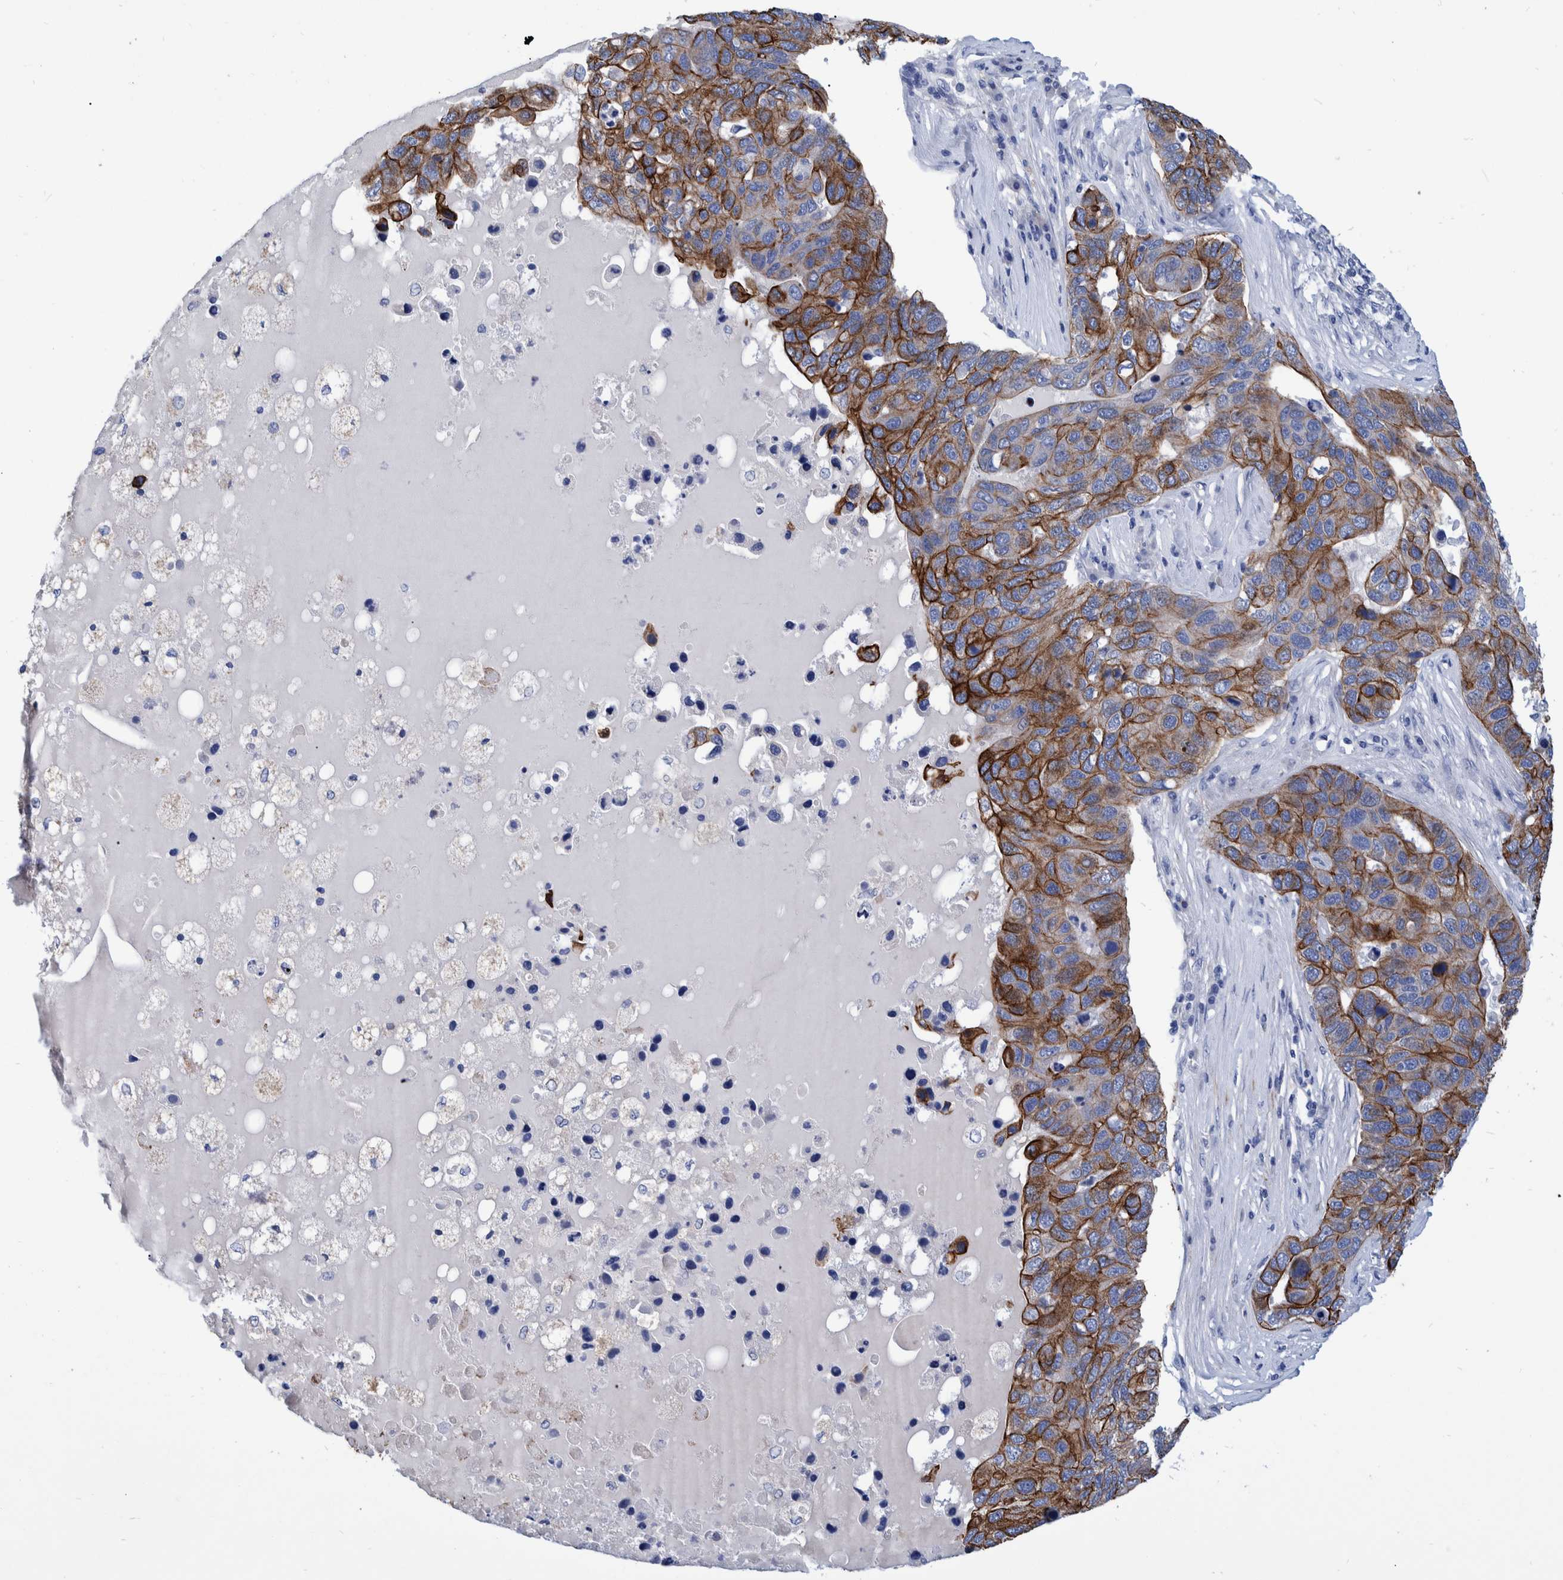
{"staining": {"intensity": "moderate", "quantity": ">75%", "location": "cytoplasmic/membranous"}, "tissue": "pancreatic cancer", "cell_type": "Tumor cells", "image_type": "cancer", "snomed": [{"axis": "morphology", "description": "Adenocarcinoma, NOS"}, {"axis": "topography", "description": "Pancreas"}], "caption": "Immunohistochemistry (IHC) (DAB) staining of human pancreatic adenocarcinoma reveals moderate cytoplasmic/membranous protein staining in about >75% of tumor cells.", "gene": "MKS1", "patient": {"sex": "female", "age": 61}}